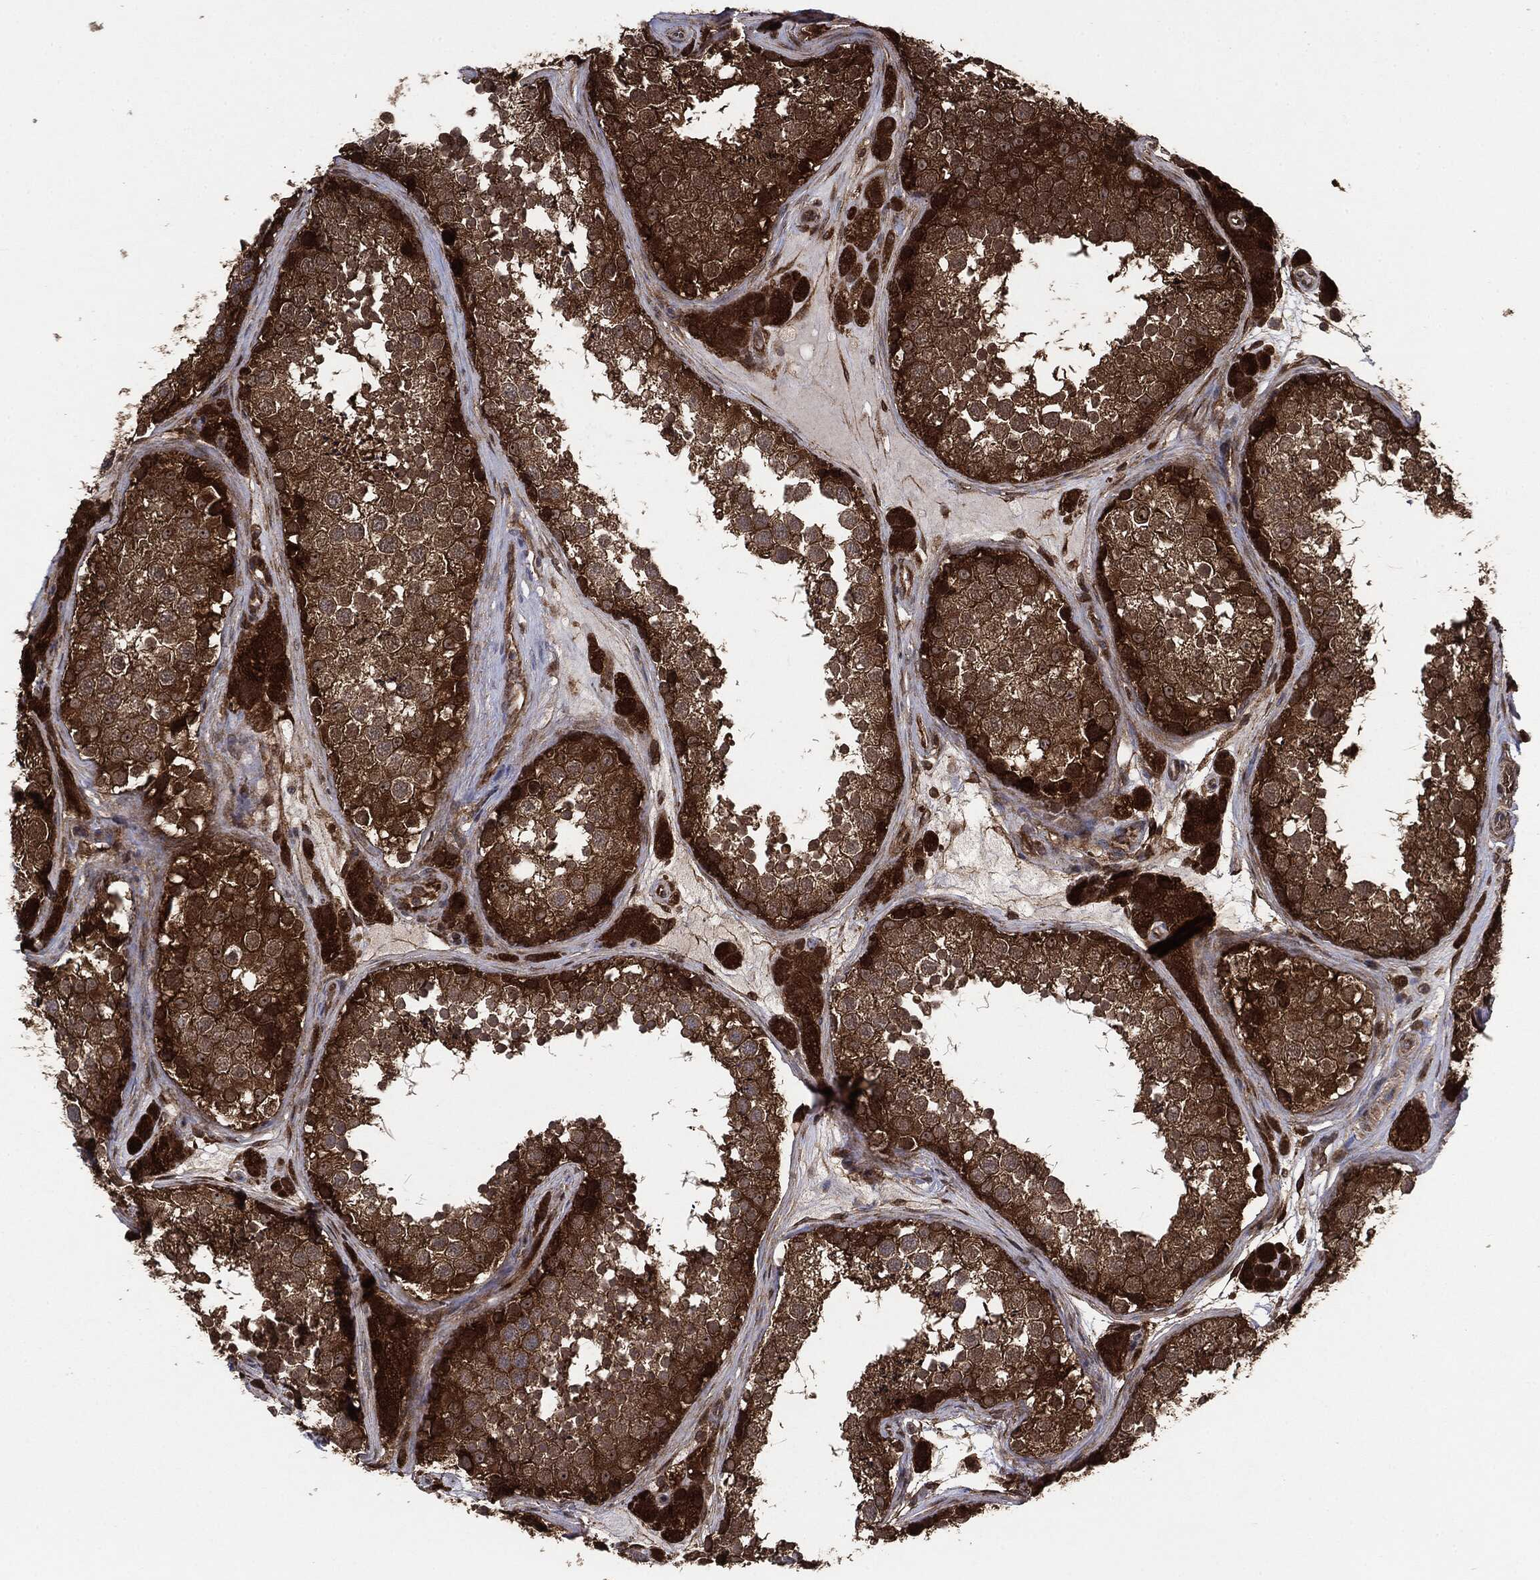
{"staining": {"intensity": "strong", "quantity": ">75%", "location": "cytoplasmic/membranous"}, "tissue": "testis", "cell_type": "Cells in seminiferous ducts", "image_type": "normal", "snomed": [{"axis": "morphology", "description": "Normal tissue, NOS"}, {"axis": "topography", "description": "Testis"}], "caption": "Protein expression analysis of normal testis exhibits strong cytoplasmic/membranous positivity in approximately >75% of cells in seminiferous ducts. (DAB (3,3'-diaminobenzidine) = brown stain, brightfield microscopy at high magnification).", "gene": "NME1", "patient": {"sex": "male", "age": 41}}